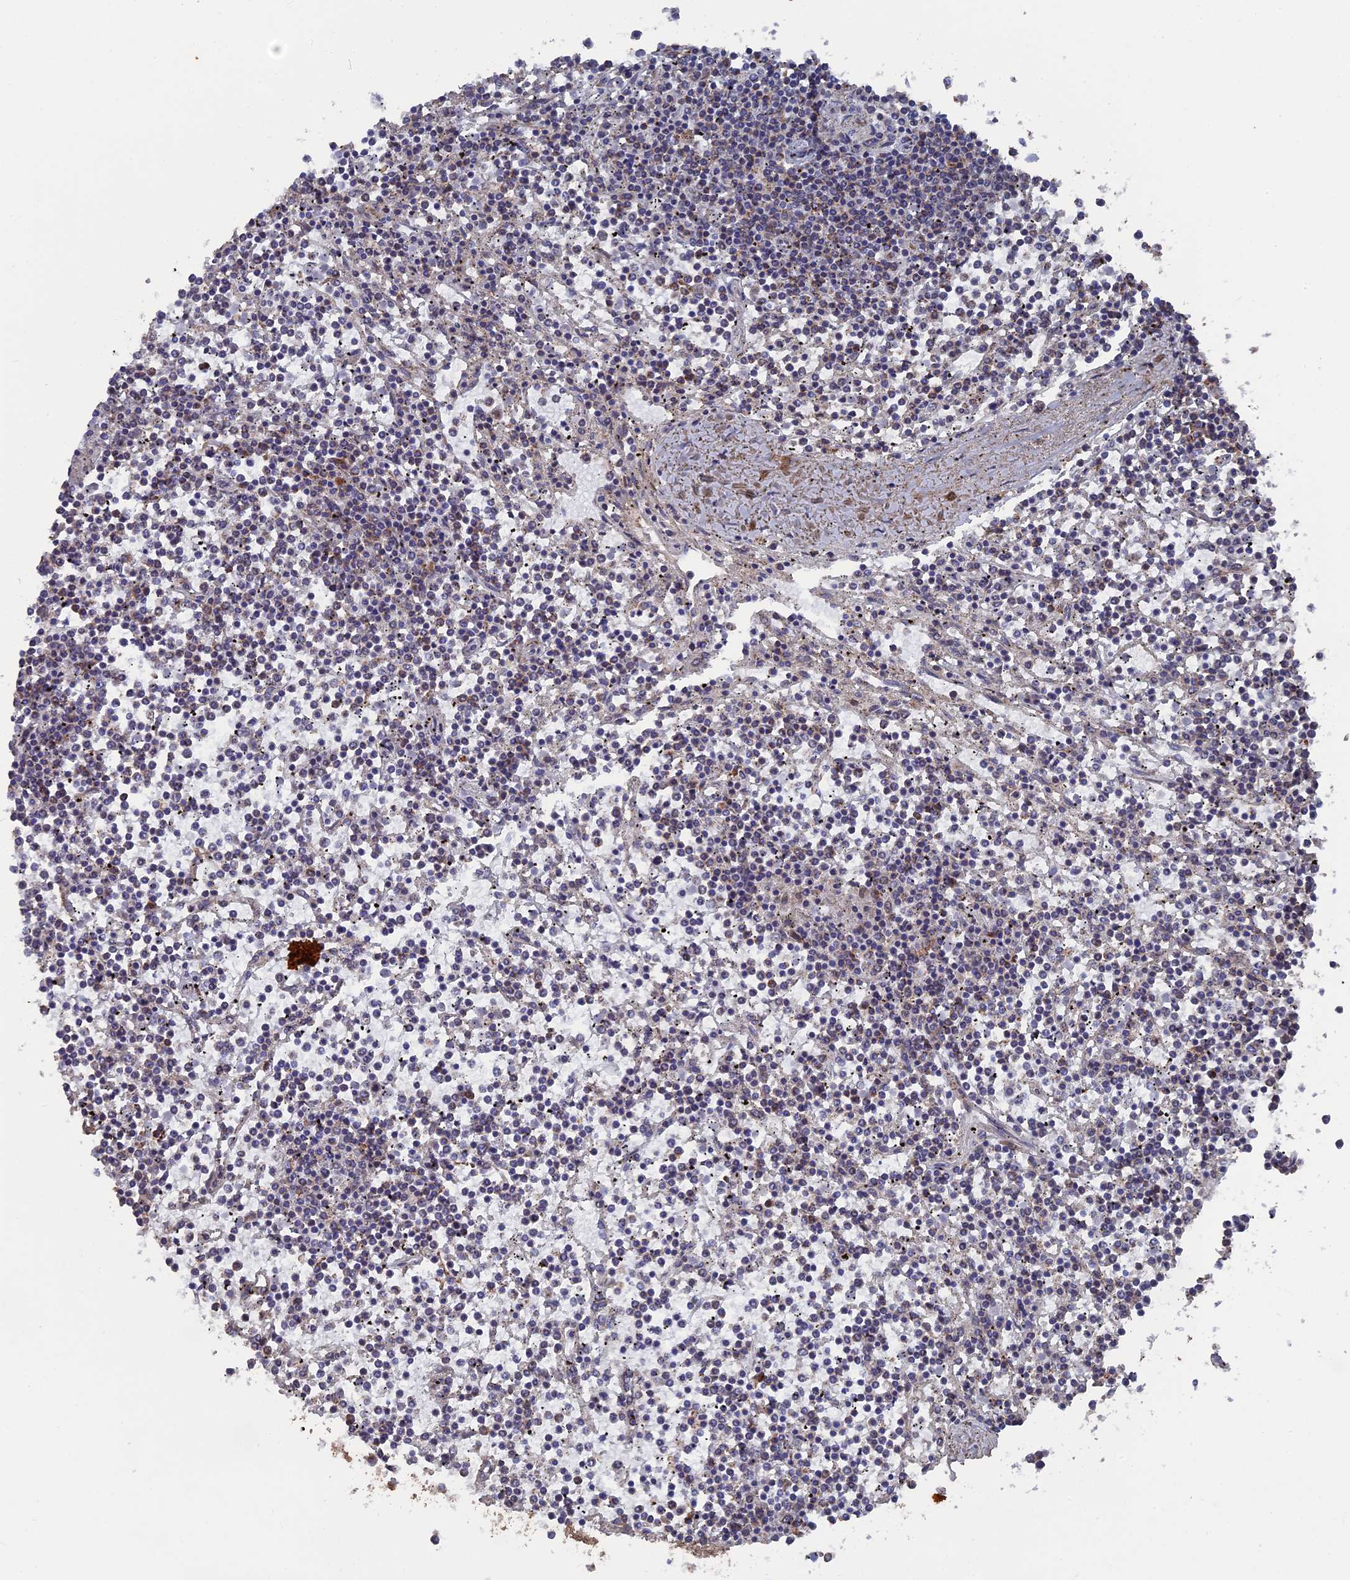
{"staining": {"intensity": "moderate", "quantity": "<25%", "location": "cytoplasmic/membranous"}, "tissue": "lymphoma", "cell_type": "Tumor cells", "image_type": "cancer", "snomed": [{"axis": "morphology", "description": "Malignant lymphoma, non-Hodgkin's type, Low grade"}, {"axis": "topography", "description": "Spleen"}], "caption": "Immunohistochemical staining of human lymphoma reveals low levels of moderate cytoplasmic/membranous protein positivity in approximately <25% of tumor cells.", "gene": "SMG9", "patient": {"sex": "female", "age": 19}}